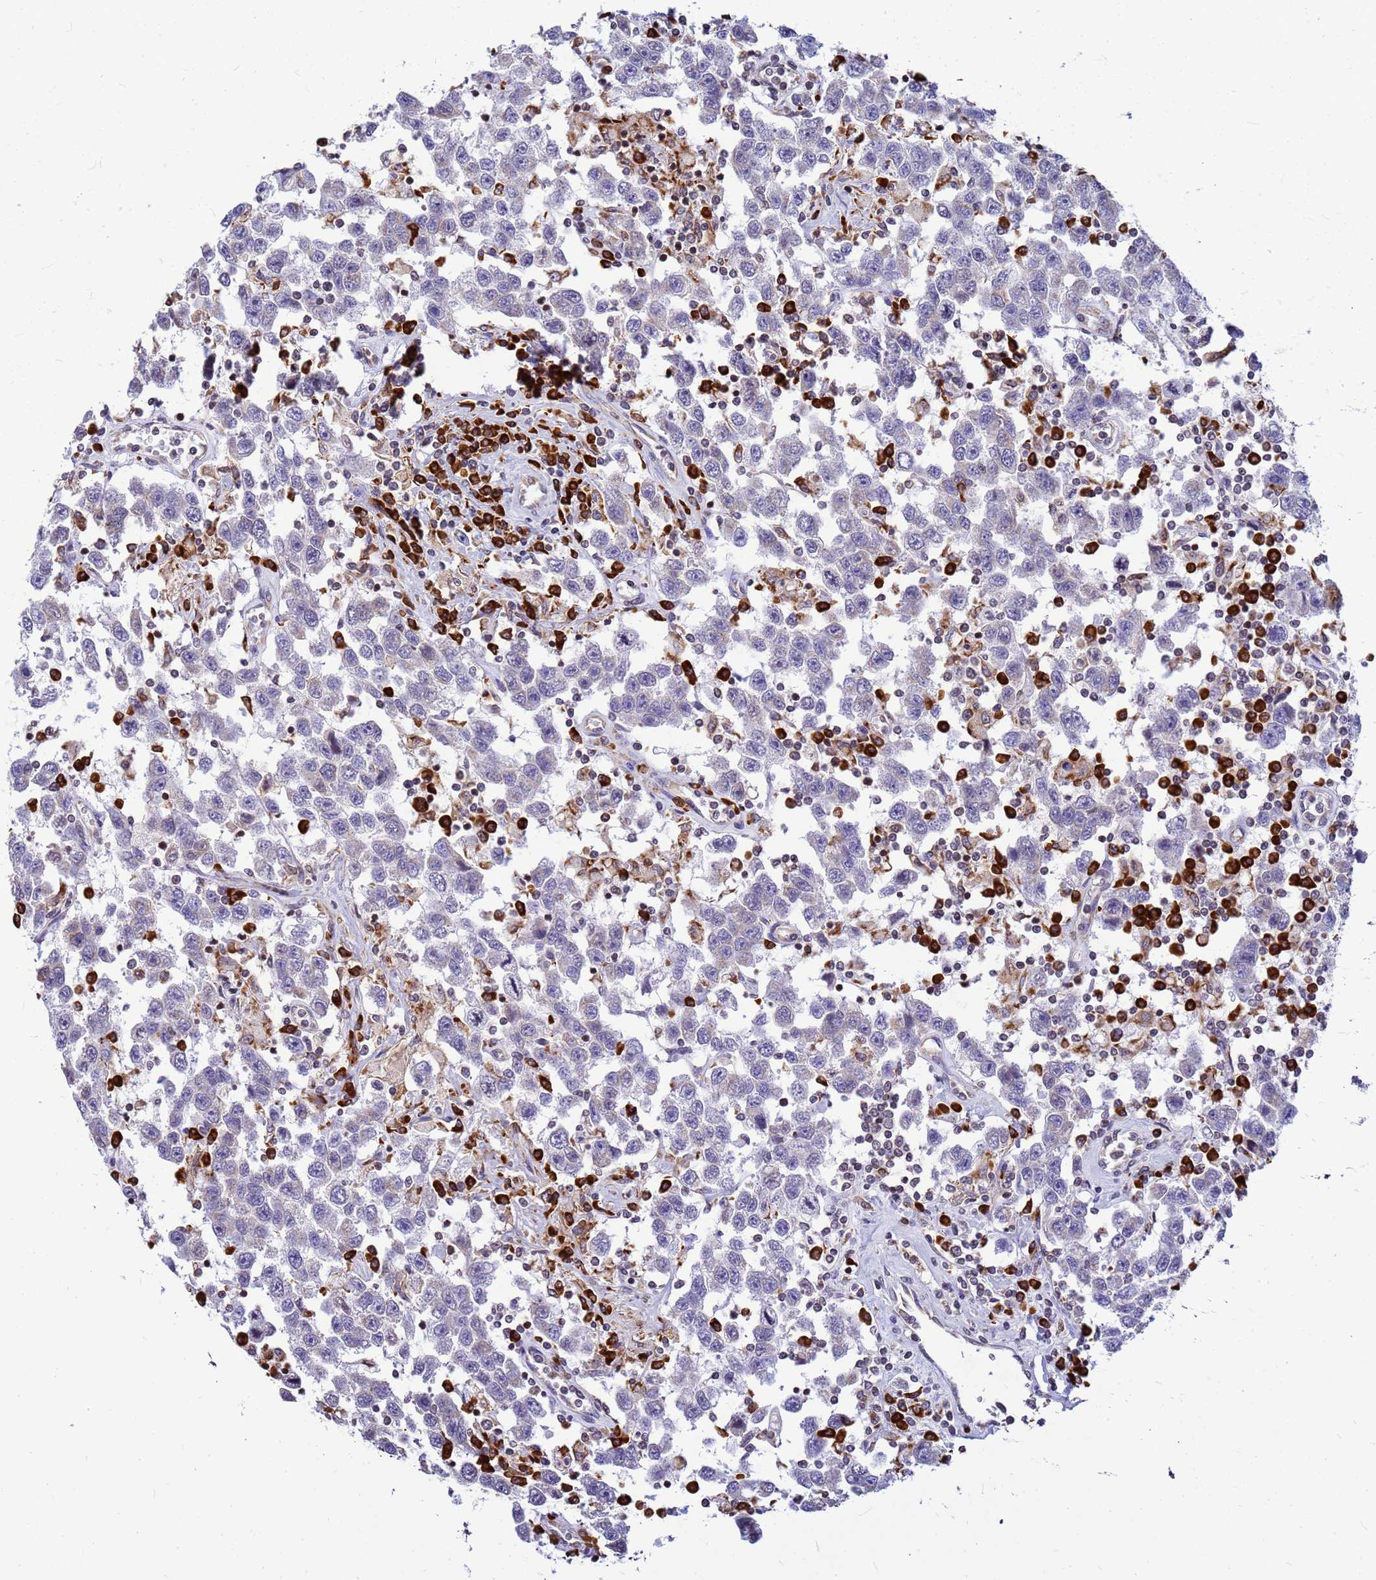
{"staining": {"intensity": "negative", "quantity": "none", "location": "none"}, "tissue": "testis cancer", "cell_type": "Tumor cells", "image_type": "cancer", "snomed": [{"axis": "morphology", "description": "Seminoma, NOS"}, {"axis": "topography", "description": "Testis"}], "caption": "There is no significant expression in tumor cells of testis cancer. The staining was performed using DAB to visualize the protein expression in brown, while the nuclei were stained in blue with hematoxylin (Magnification: 20x).", "gene": "SSR4", "patient": {"sex": "male", "age": 41}}